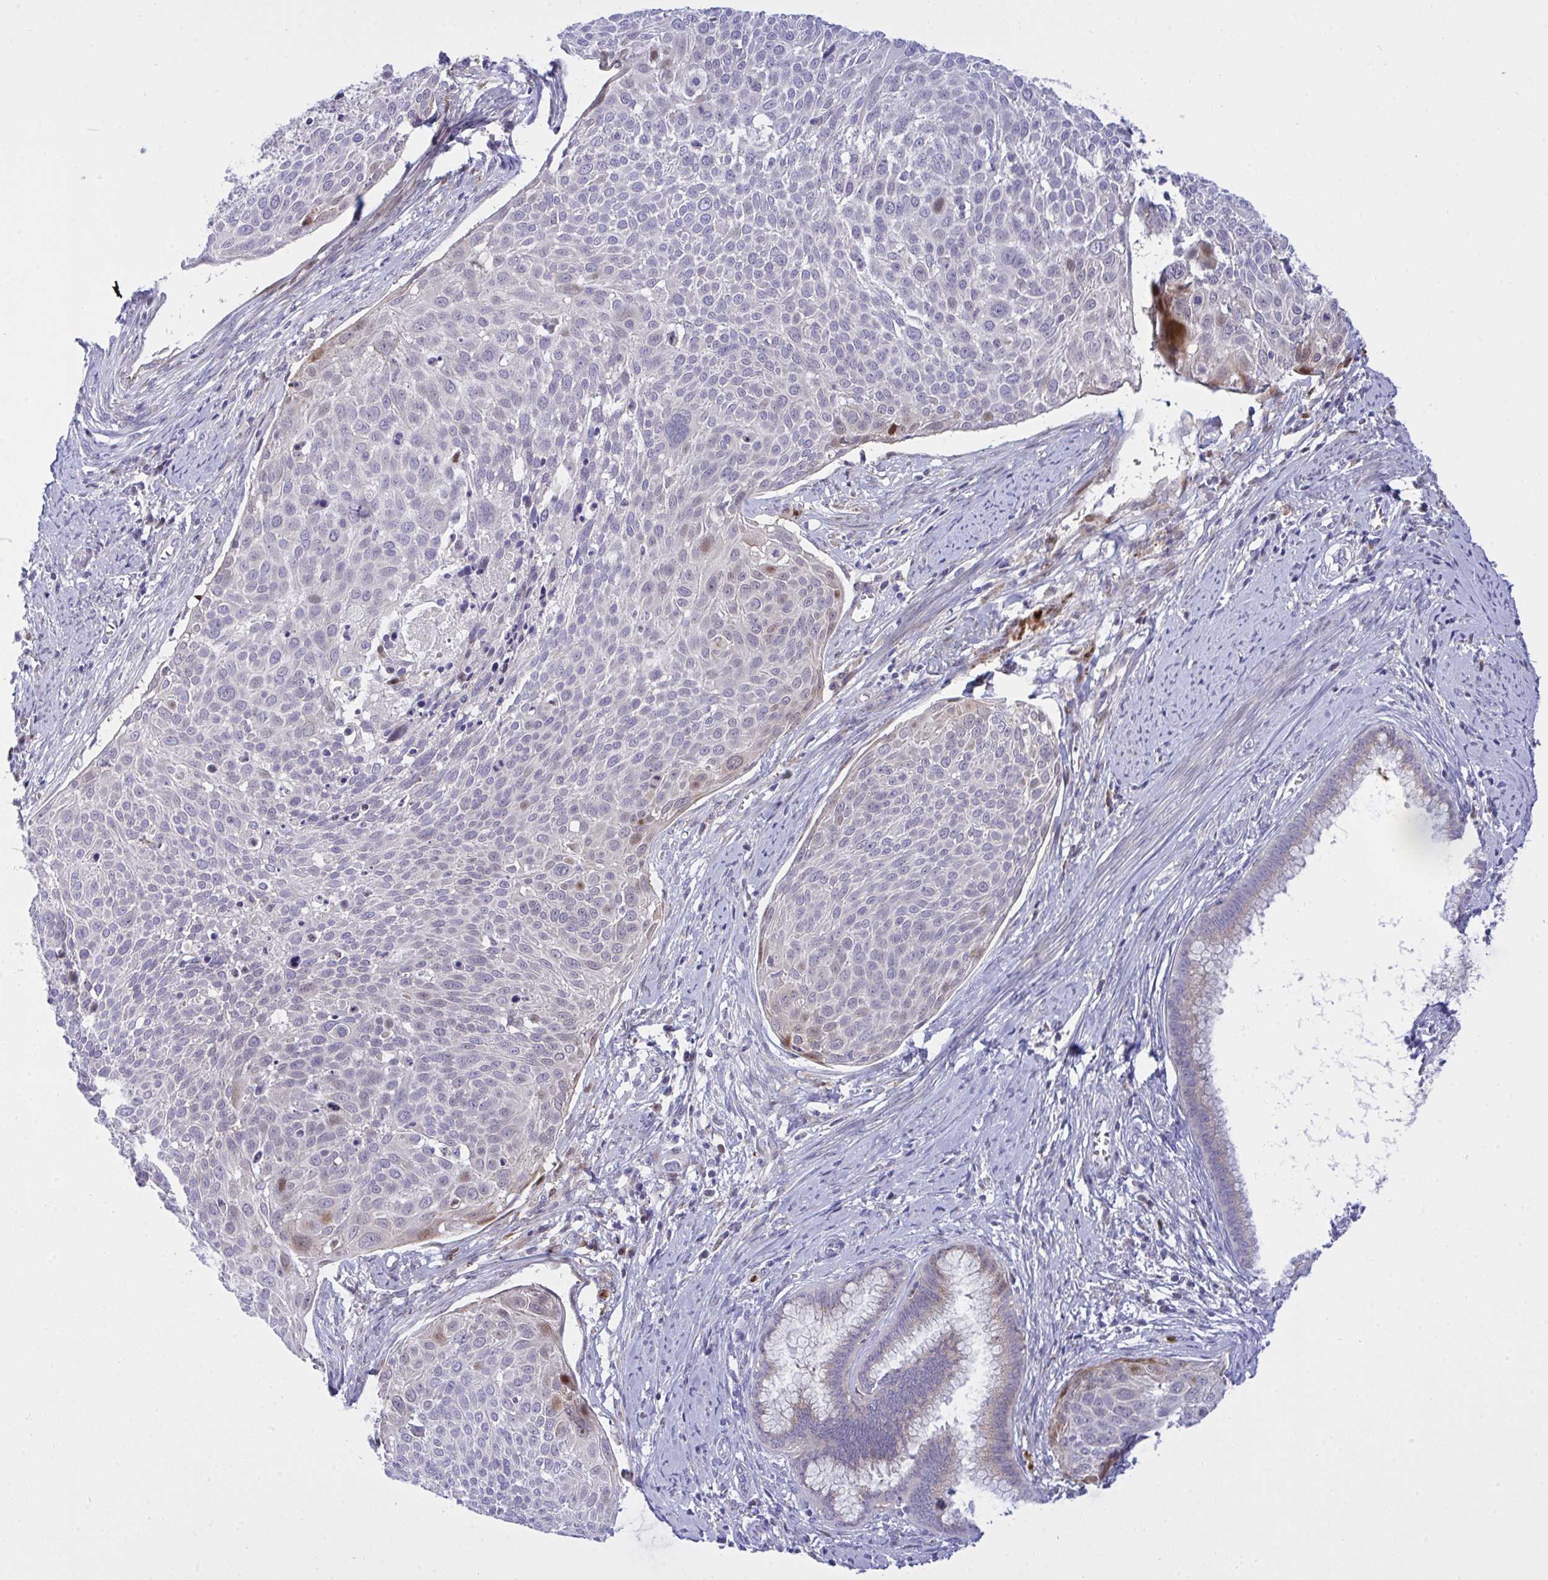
{"staining": {"intensity": "moderate", "quantity": "<25%", "location": "cytoplasmic/membranous,nuclear"}, "tissue": "cervical cancer", "cell_type": "Tumor cells", "image_type": "cancer", "snomed": [{"axis": "morphology", "description": "Squamous cell carcinoma, NOS"}, {"axis": "topography", "description": "Cervix"}], "caption": "Squamous cell carcinoma (cervical) was stained to show a protein in brown. There is low levels of moderate cytoplasmic/membranous and nuclear expression in approximately <25% of tumor cells. The staining is performed using DAB (3,3'-diaminobenzidine) brown chromogen to label protein expression. The nuclei are counter-stained blue using hematoxylin.", "gene": "ZNF554", "patient": {"sex": "female", "age": 39}}